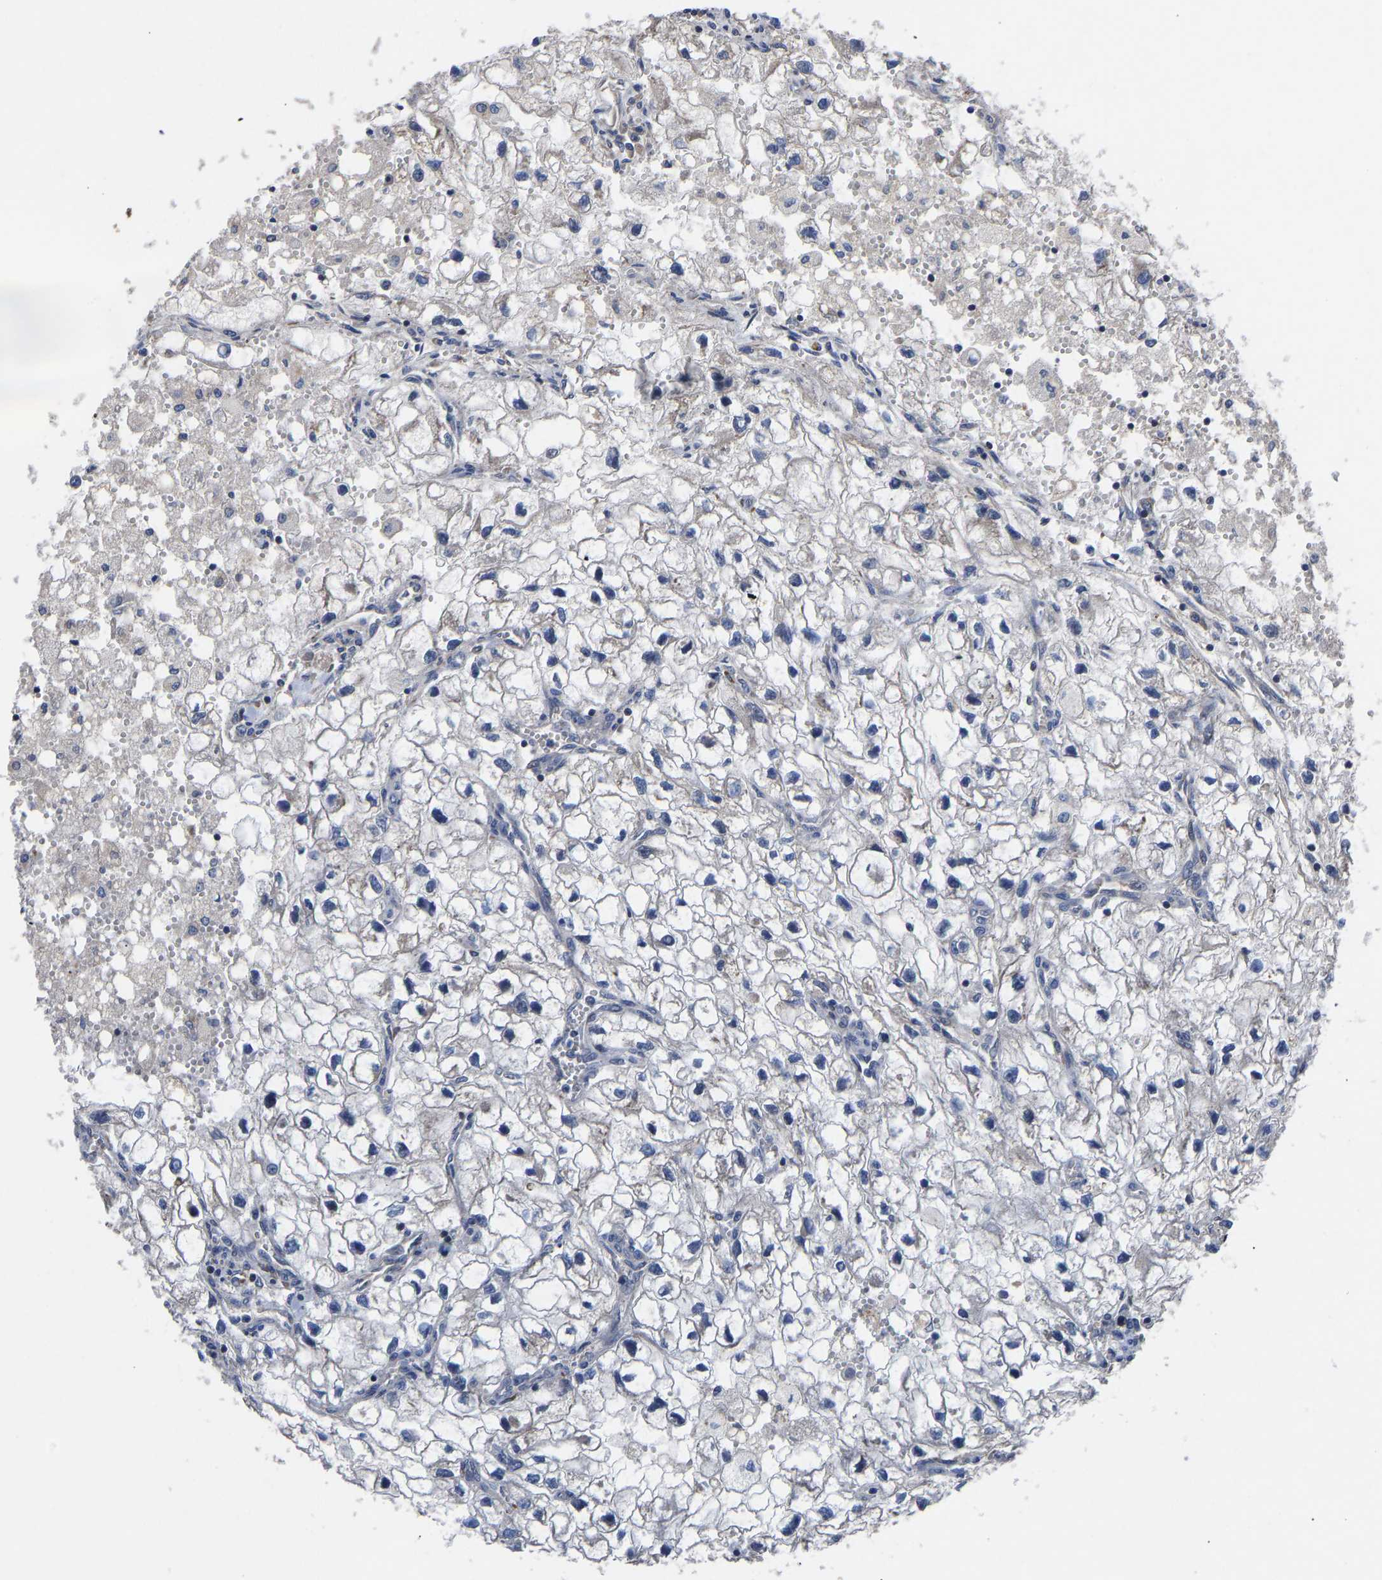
{"staining": {"intensity": "negative", "quantity": "none", "location": "none"}, "tissue": "renal cancer", "cell_type": "Tumor cells", "image_type": "cancer", "snomed": [{"axis": "morphology", "description": "Adenocarcinoma, NOS"}, {"axis": "topography", "description": "Kidney"}], "caption": "Protein analysis of adenocarcinoma (renal) reveals no significant staining in tumor cells. (IHC, brightfield microscopy, high magnification).", "gene": "FRRS1", "patient": {"sex": "female", "age": 70}}